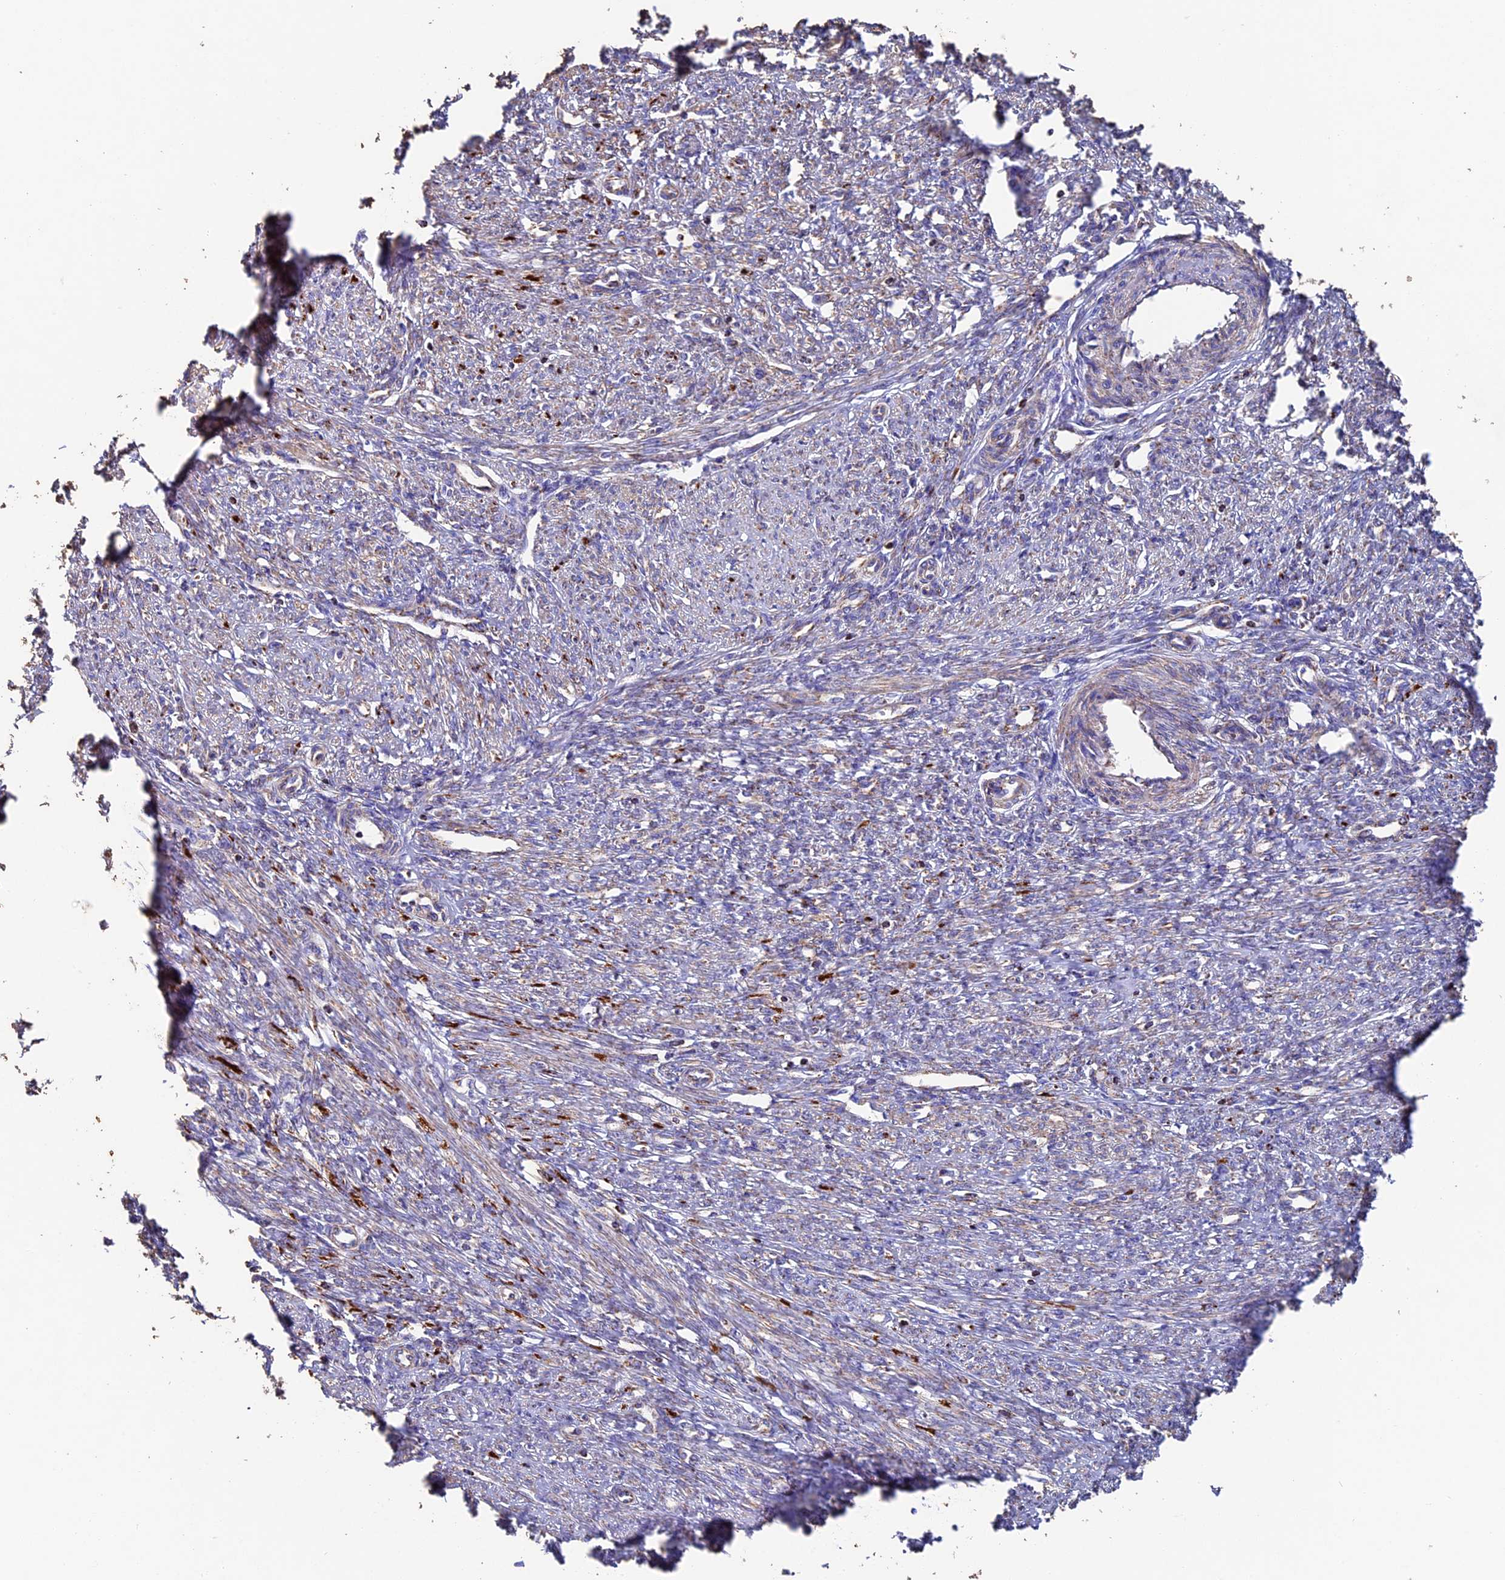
{"staining": {"intensity": "weak", "quantity": "25%-75%", "location": "cytoplasmic/membranous"}, "tissue": "smooth muscle", "cell_type": "Smooth muscle cells", "image_type": "normal", "snomed": [{"axis": "morphology", "description": "Normal tissue, NOS"}, {"axis": "topography", "description": "Smooth muscle"}, {"axis": "topography", "description": "Uterus"}], "caption": "Weak cytoplasmic/membranous expression for a protein is present in about 25%-75% of smooth muscle cells of unremarkable smooth muscle using immunohistochemistry (IHC).", "gene": "ADAT1", "patient": {"sex": "female", "age": 59}}